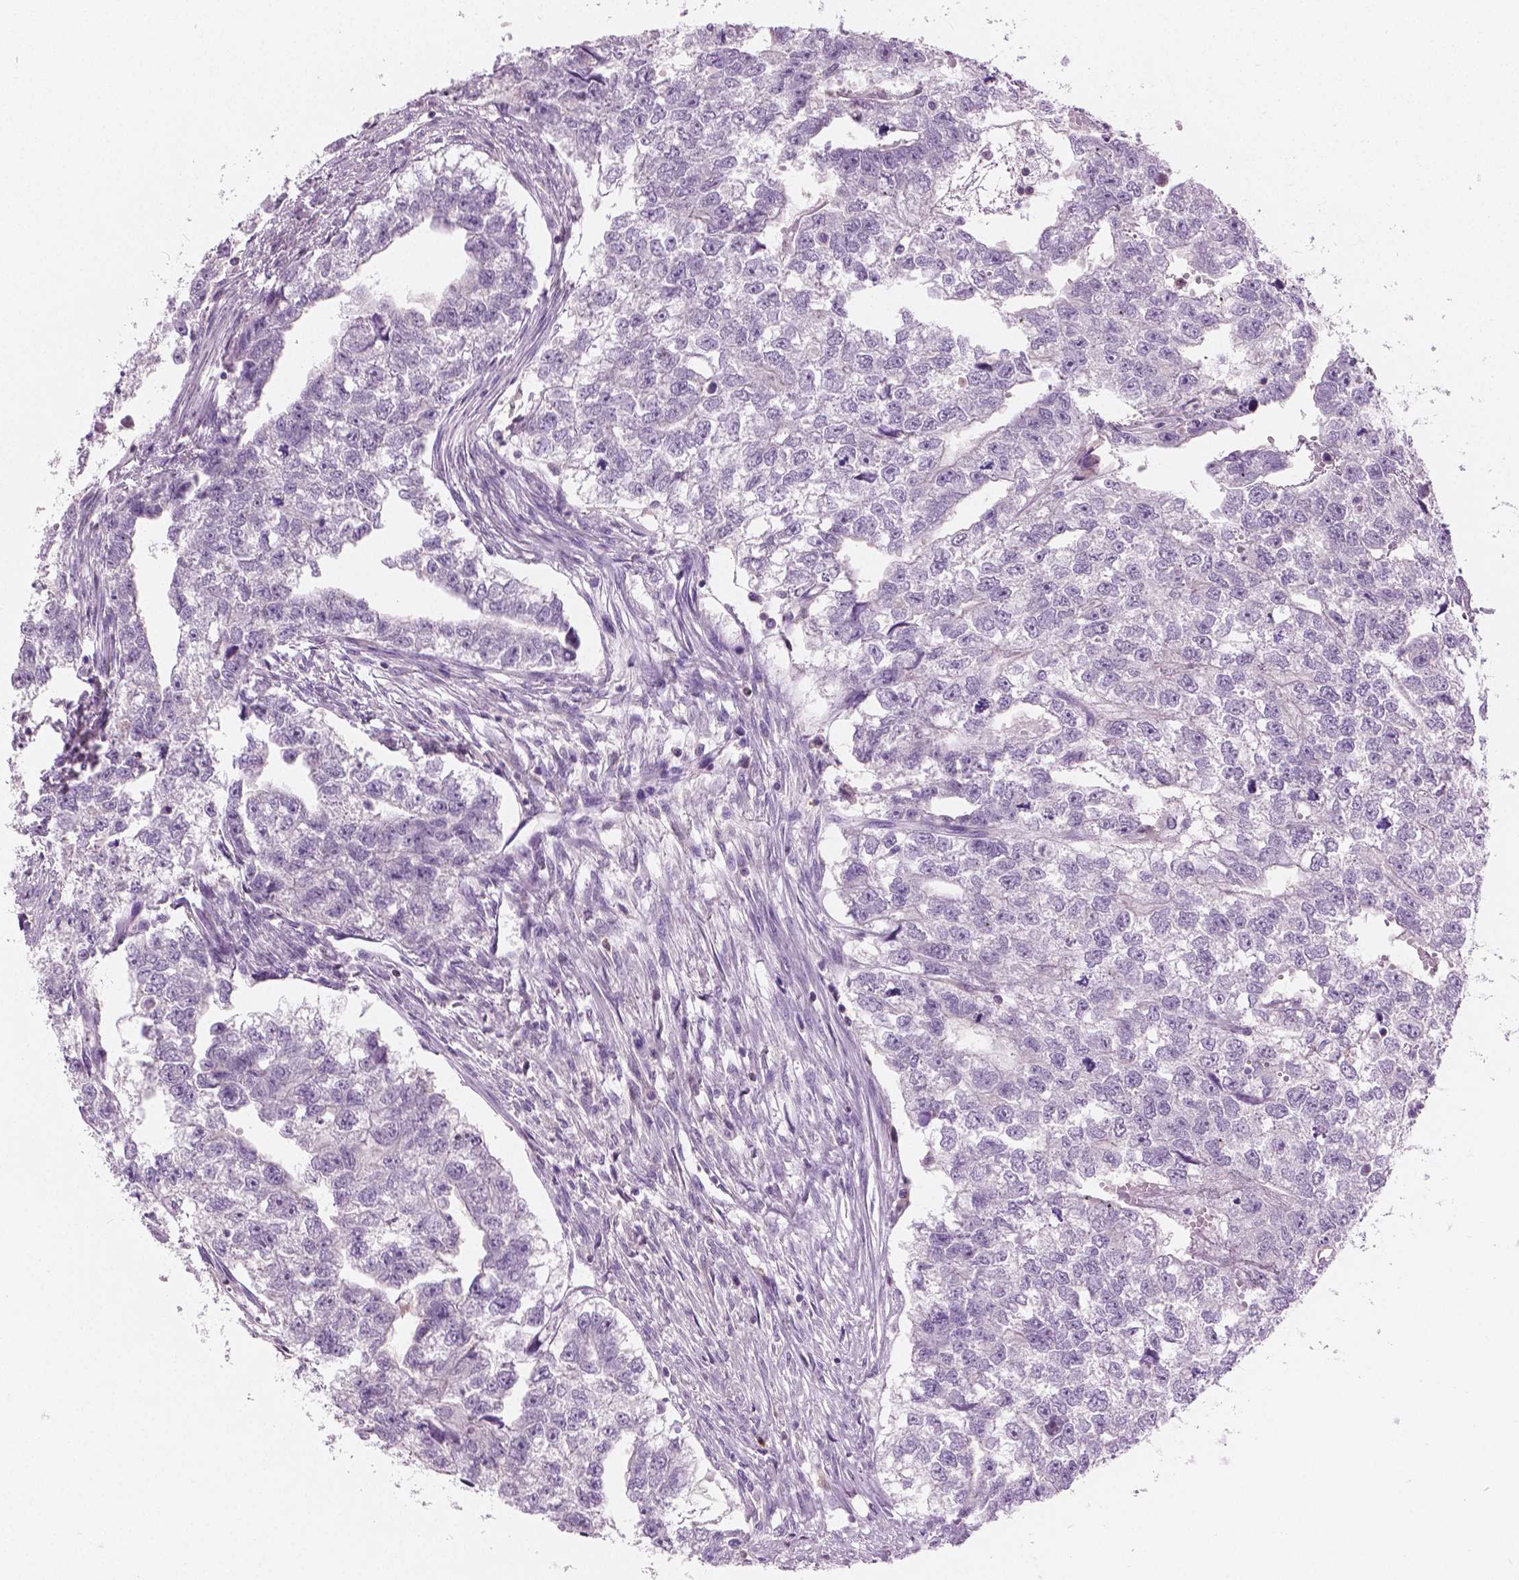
{"staining": {"intensity": "negative", "quantity": "none", "location": "none"}, "tissue": "testis cancer", "cell_type": "Tumor cells", "image_type": "cancer", "snomed": [{"axis": "morphology", "description": "Carcinoma, Embryonal, NOS"}, {"axis": "morphology", "description": "Teratoma, malignant, NOS"}, {"axis": "topography", "description": "Testis"}], "caption": "An IHC histopathology image of testis cancer (embryonal carcinoma) is shown. There is no staining in tumor cells of testis cancer (embryonal carcinoma). (IHC, brightfield microscopy, high magnification).", "gene": "GALM", "patient": {"sex": "male", "age": 44}}